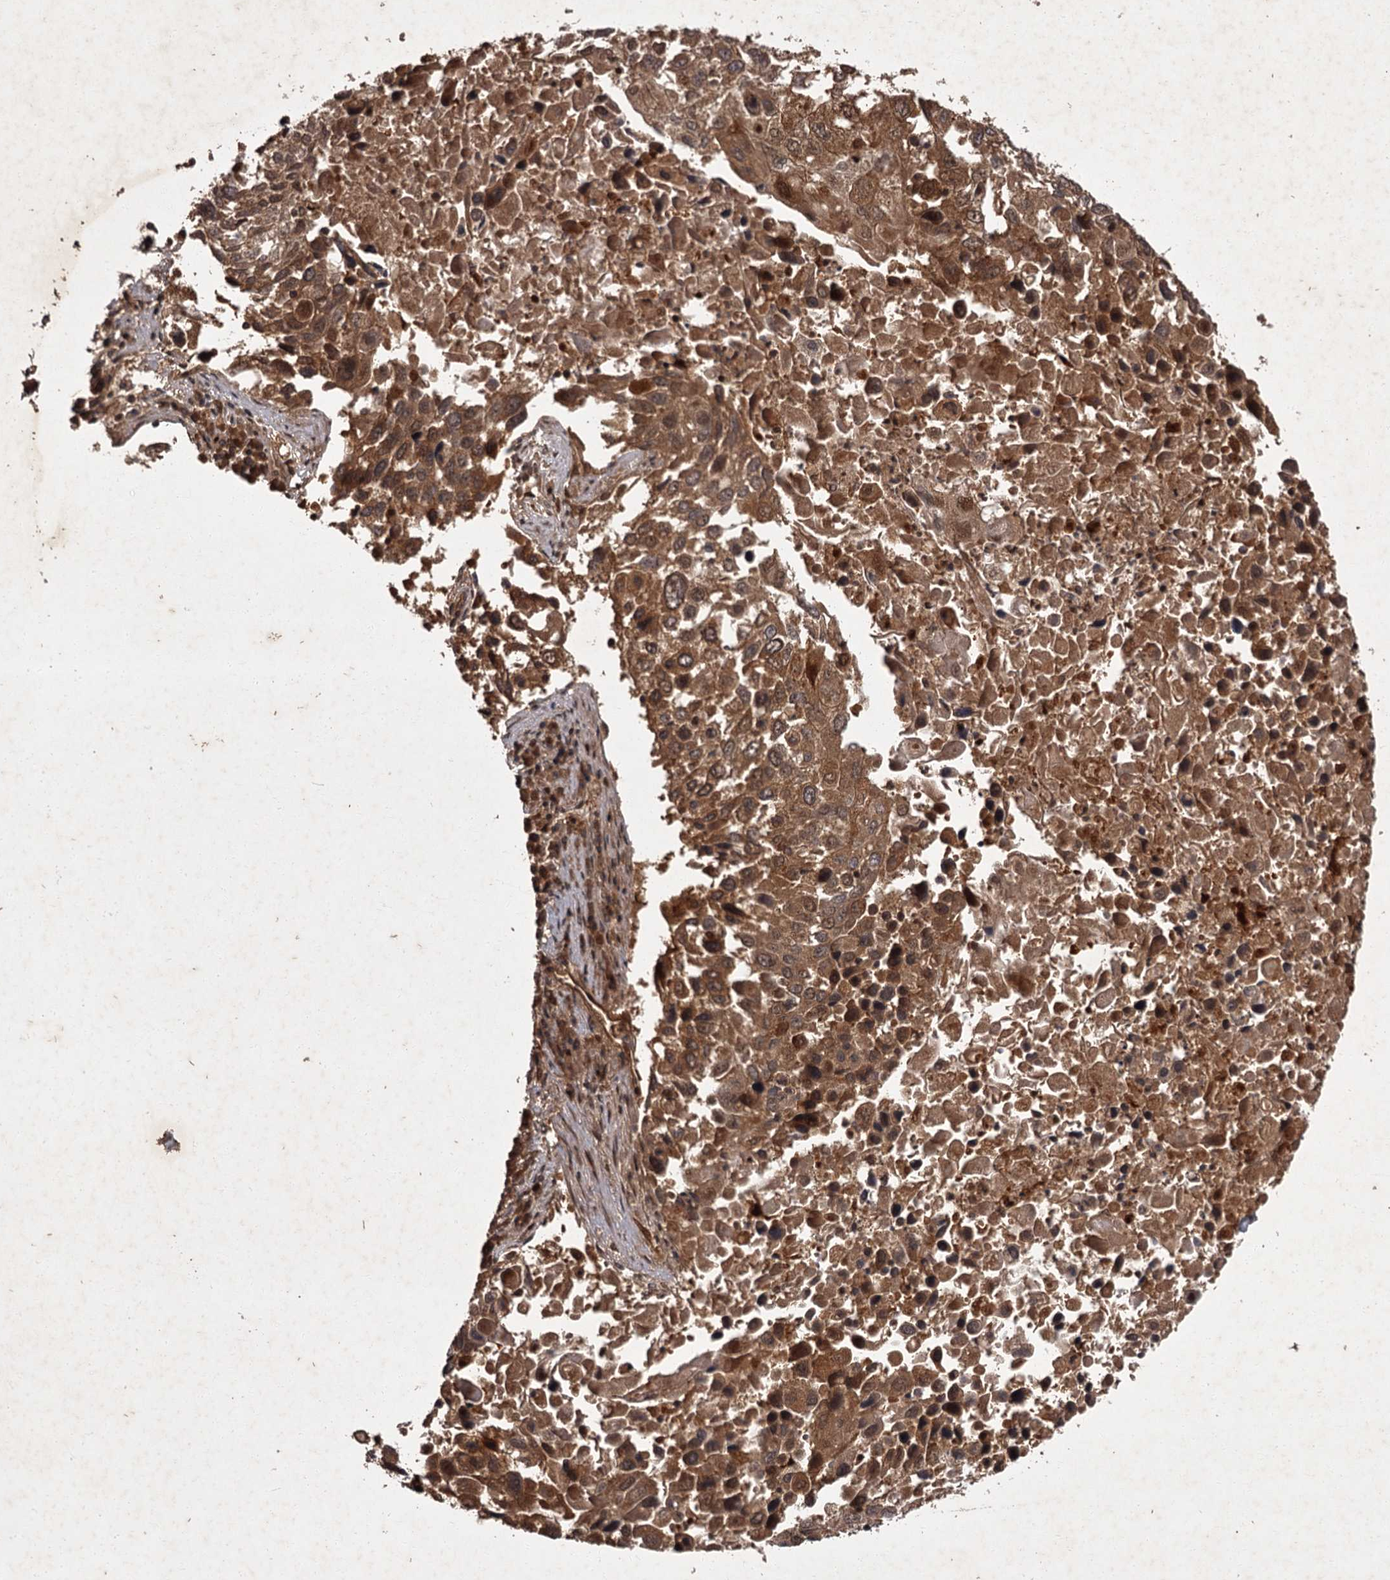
{"staining": {"intensity": "moderate", "quantity": ">75%", "location": "cytoplasmic/membranous"}, "tissue": "lung cancer", "cell_type": "Tumor cells", "image_type": "cancer", "snomed": [{"axis": "morphology", "description": "Squamous cell carcinoma, NOS"}, {"axis": "topography", "description": "Lung"}], "caption": "Immunohistochemistry photomicrograph of human lung squamous cell carcinoma stained for a protein (brown), which exhibits medium levels of moderate cytoplasmic/membranous staining in about >75% of tumor cells.", "gene": "TBC1D23", "patient": {"sex": "male", "age": 65}}